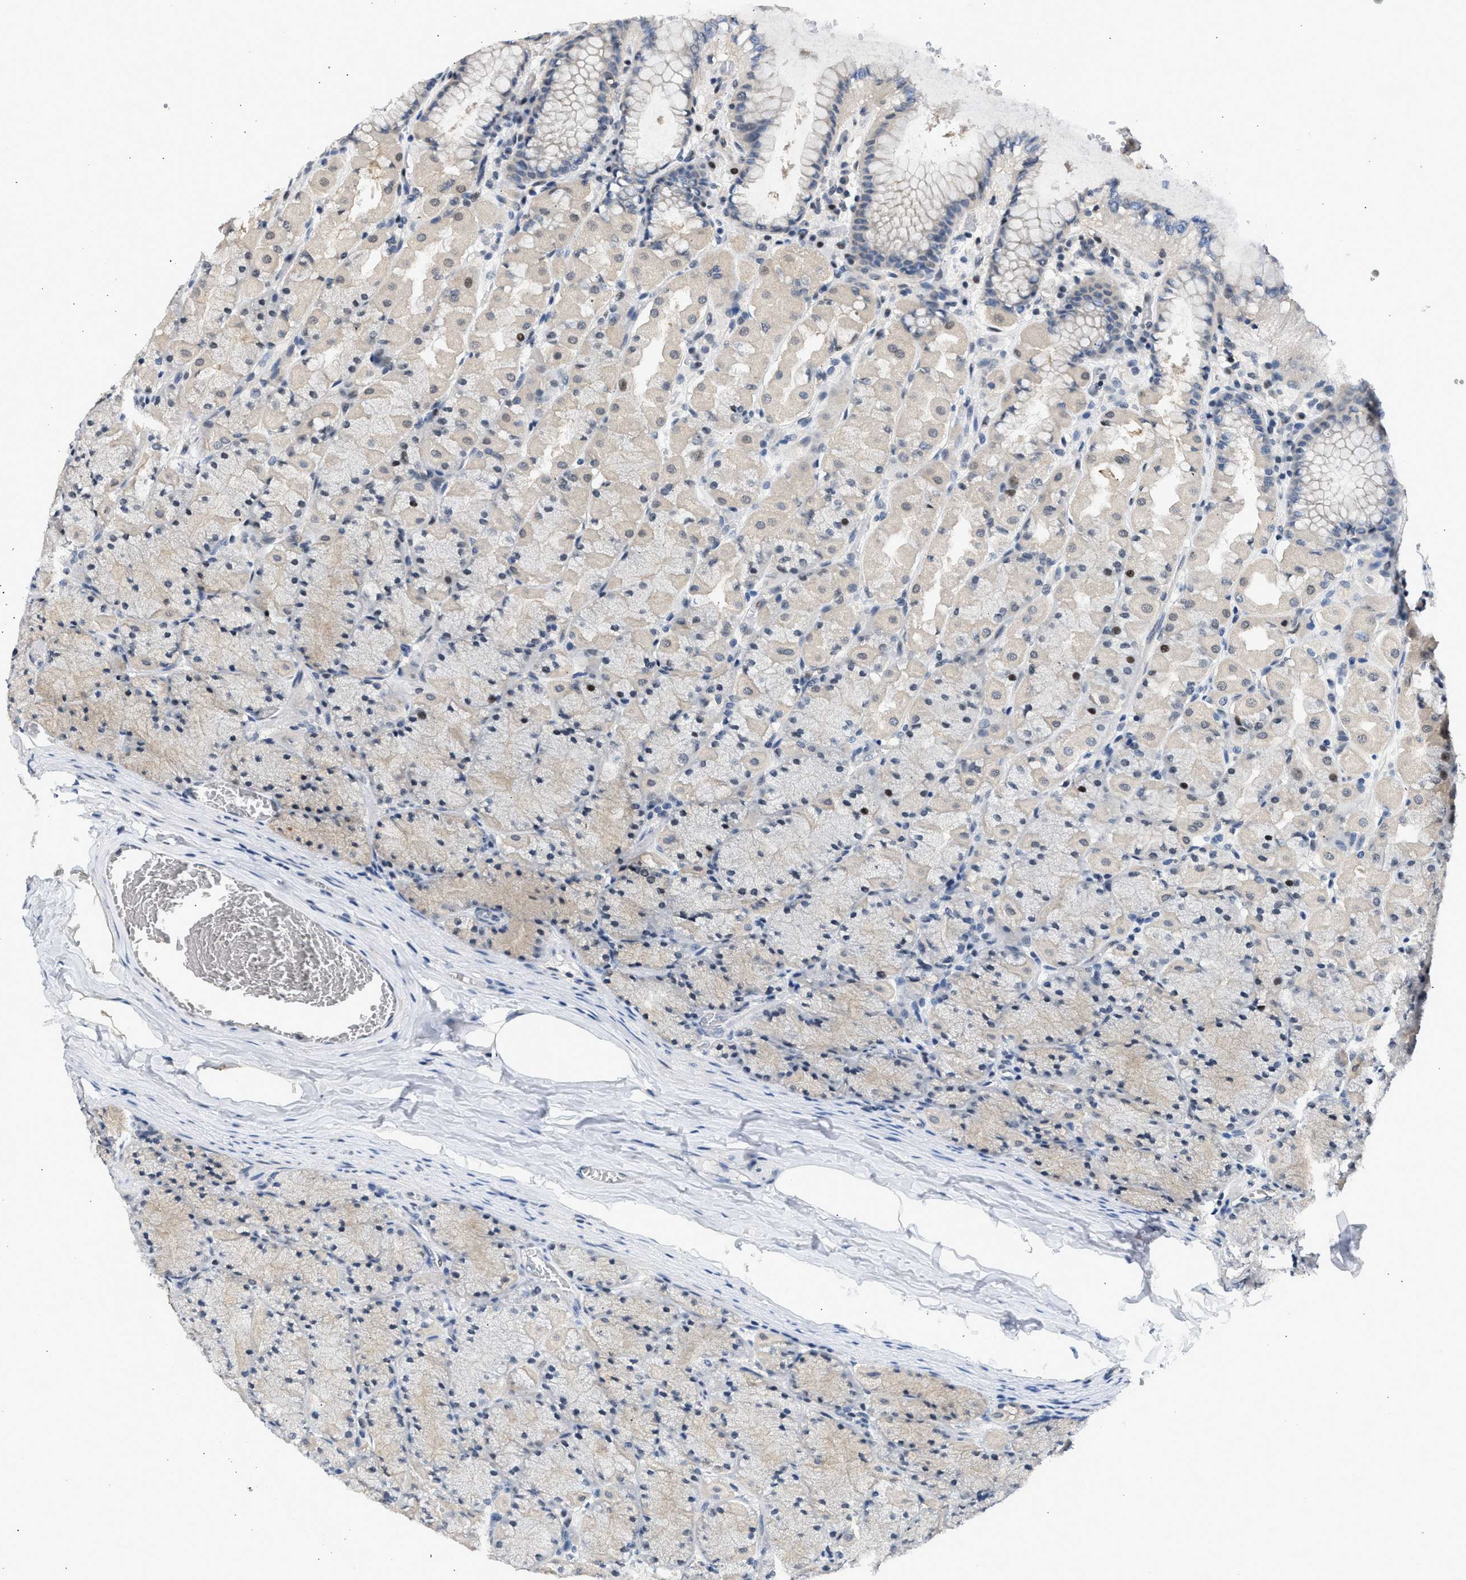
{"staining": {"intensity": "moderate", "quantity": "<25%", "location": "nuclear"}, "tissue": "stomach", "cell_type": "Glandular cells", "image_type": "normal", "snomed": [{"axis": "morphology", "description": "Normal tissue, NOS"}, {"axis": "topography", "description": "Stomach, upper"}], "caption": "Immunohistochemistry (IHC) photomicrograph of benign human stomach stained for a protein (brown), which reveals low levels of moderate nuclear positivity in approximately <25% of glandular cells.", "gene": "OLIG3", "patient": {"sex": "female", "age": 56}}